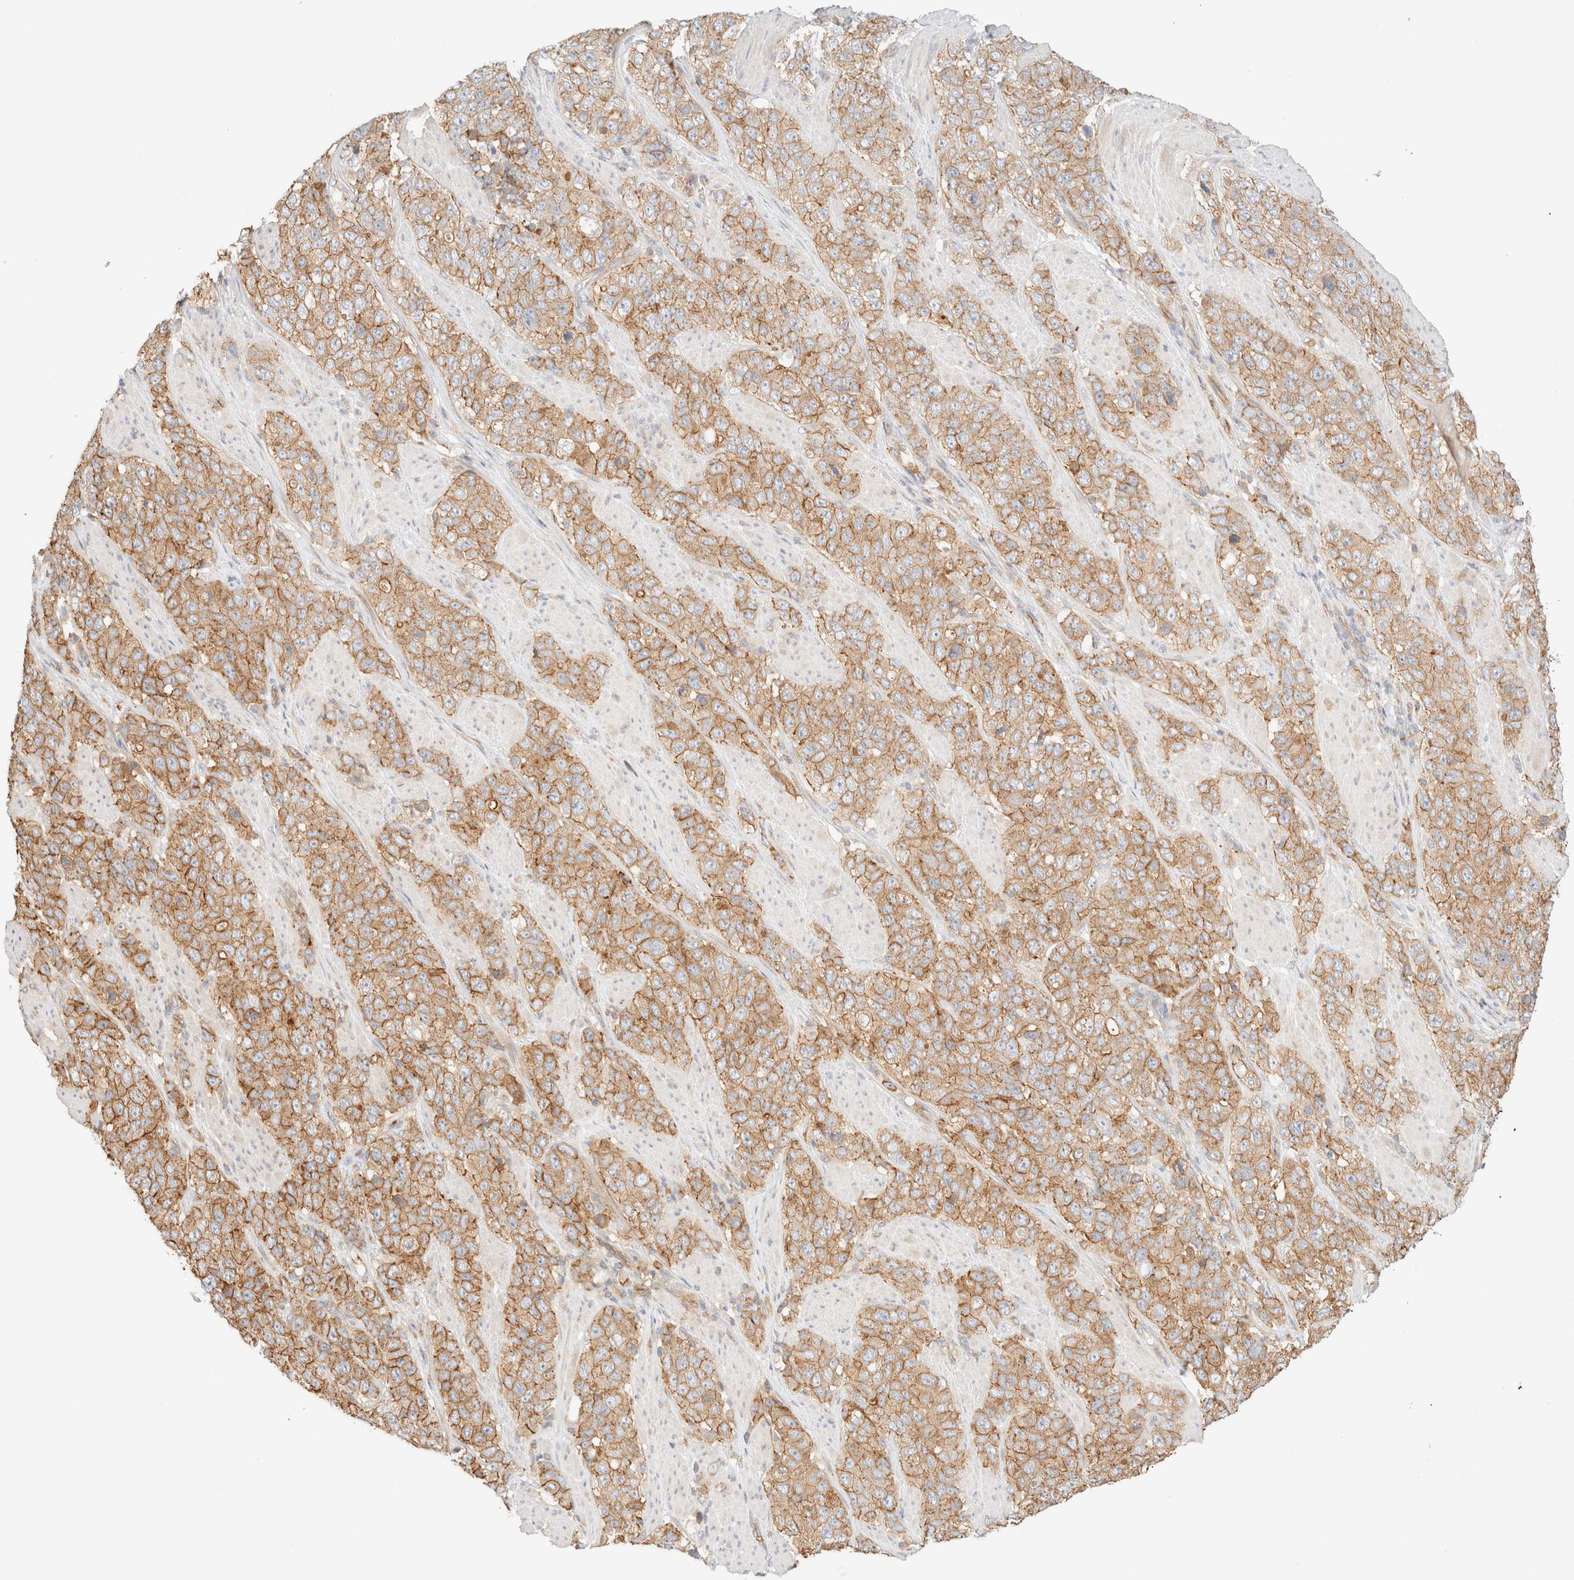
{"staining": {"intensity": "moderate", "quantity": ">75%", "location": "cytoplasmic/membranous"}, "tissue": "stomach cancer", "cell_type": "Tumor cells", "image_type": "cancer", "snomed": [{"axis": "morphology", "description": "Adenocarcinoma, NOS"}, {"axis": "topography", "description": "Stomach"}], "caption": "High-magnification brightfield microscopy of stomach adenocarcinoma stained with DAB (brown) and counterstained with hematoxylin (blue). tumor cells exhibit moderate cytoplasmic/membranous expression is present in approximately>75% of cells. Immunohistochemistry stains the protein in brown and the nuclei are stained blue.", "gene": "MYO10", "patient": {"sex": "male", "age": 48}}